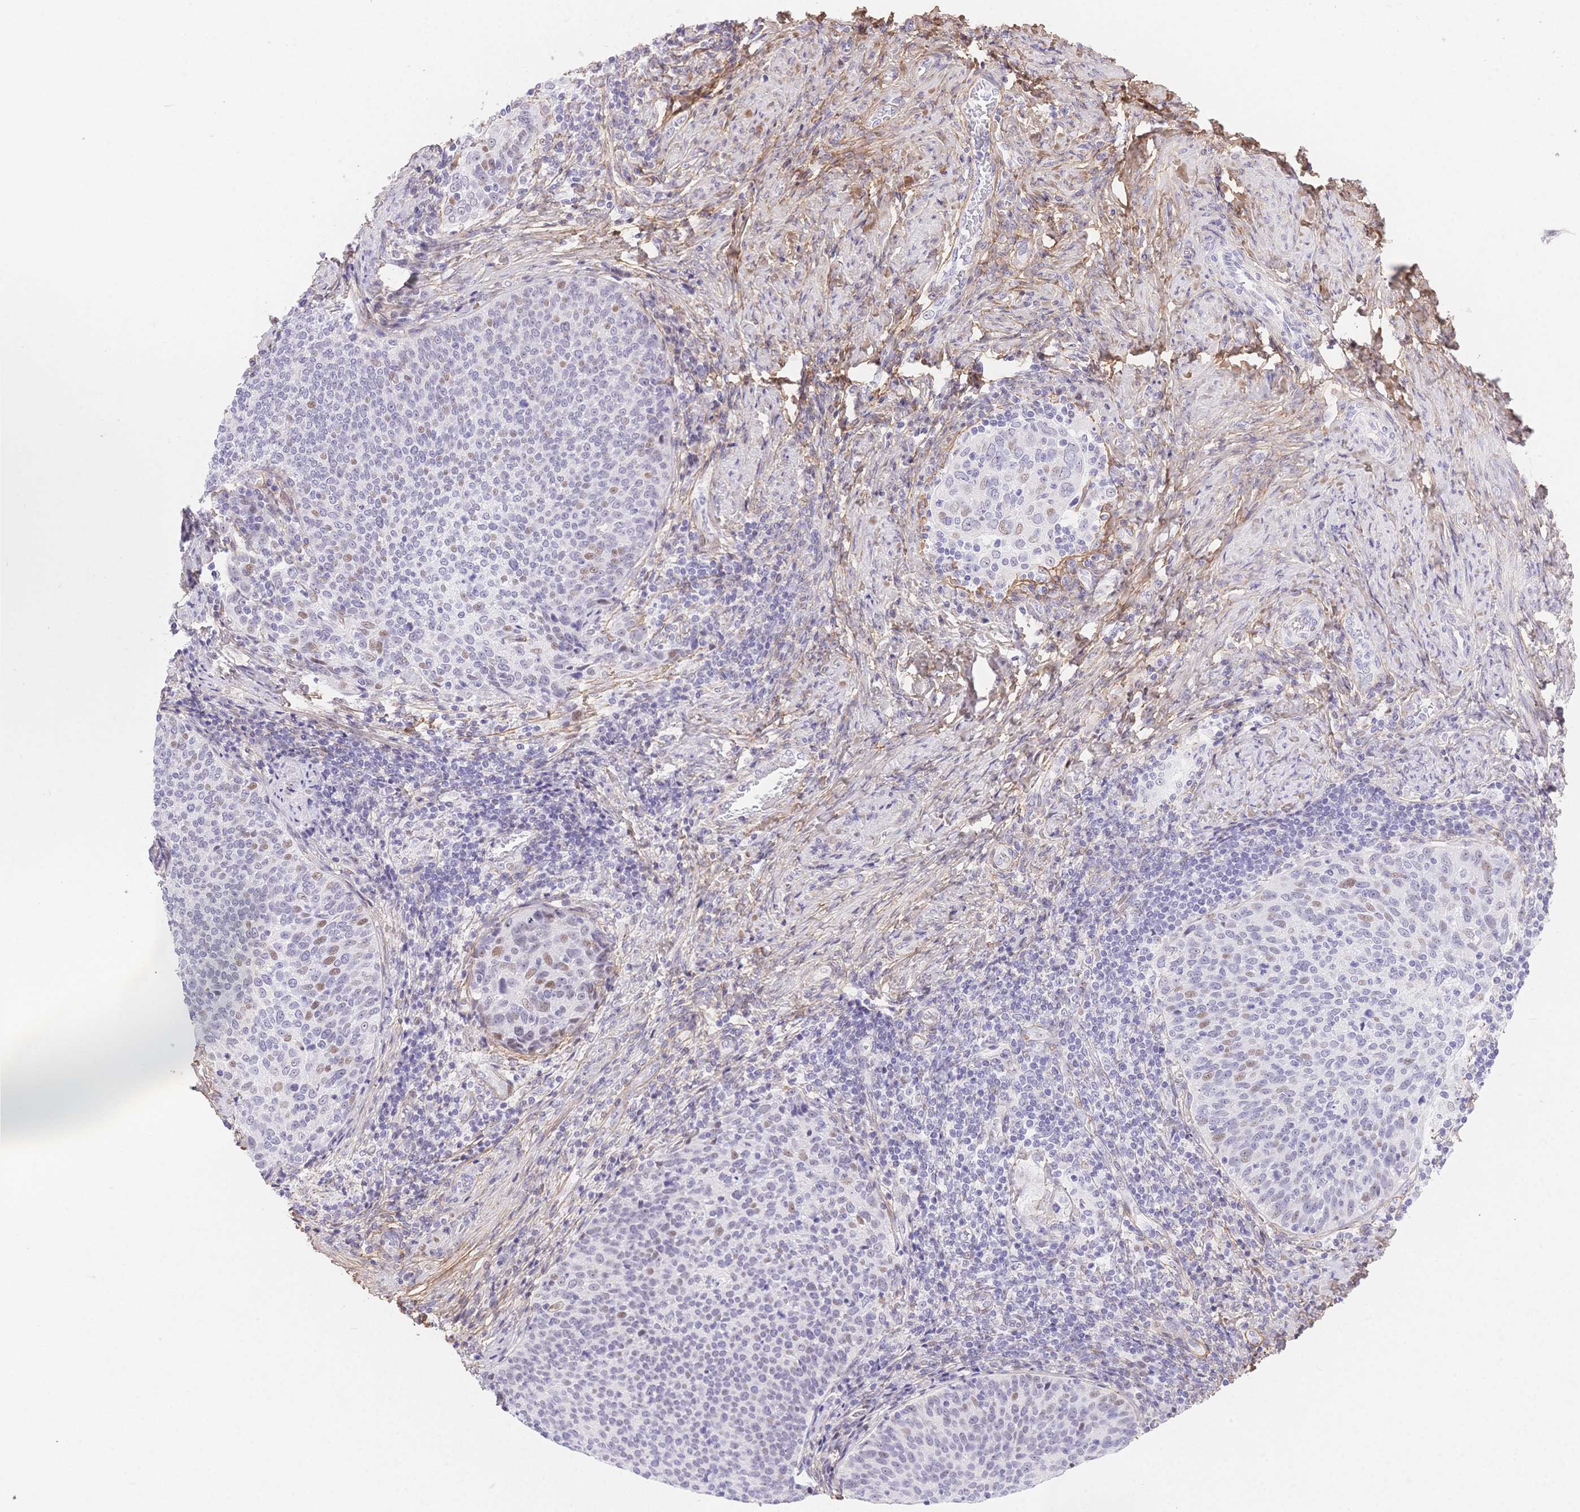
{"staining": {"intensity": "moderate", "quantity": "<25%", "location": "nuclear"}, "tissue": "cervical cancer", "cell_type": "Tumor cells", "image_type": "cancer", "snomed": [{"axis": "morphology", "description": "Squamous cell carcinoma, NOS"}, {"axis": "topography", "description": "Cervix"}], "caption": "Immunohistochemical staining of cervical cancer (squamous cell carcinoma) shows low levels of moderate nuclear expression in approximately <25% of tumor cells. (IHC, brightfield microscopy, high magnification).", "gene": "PDZD2", "patient": {"sex": "female", "age": 61}}